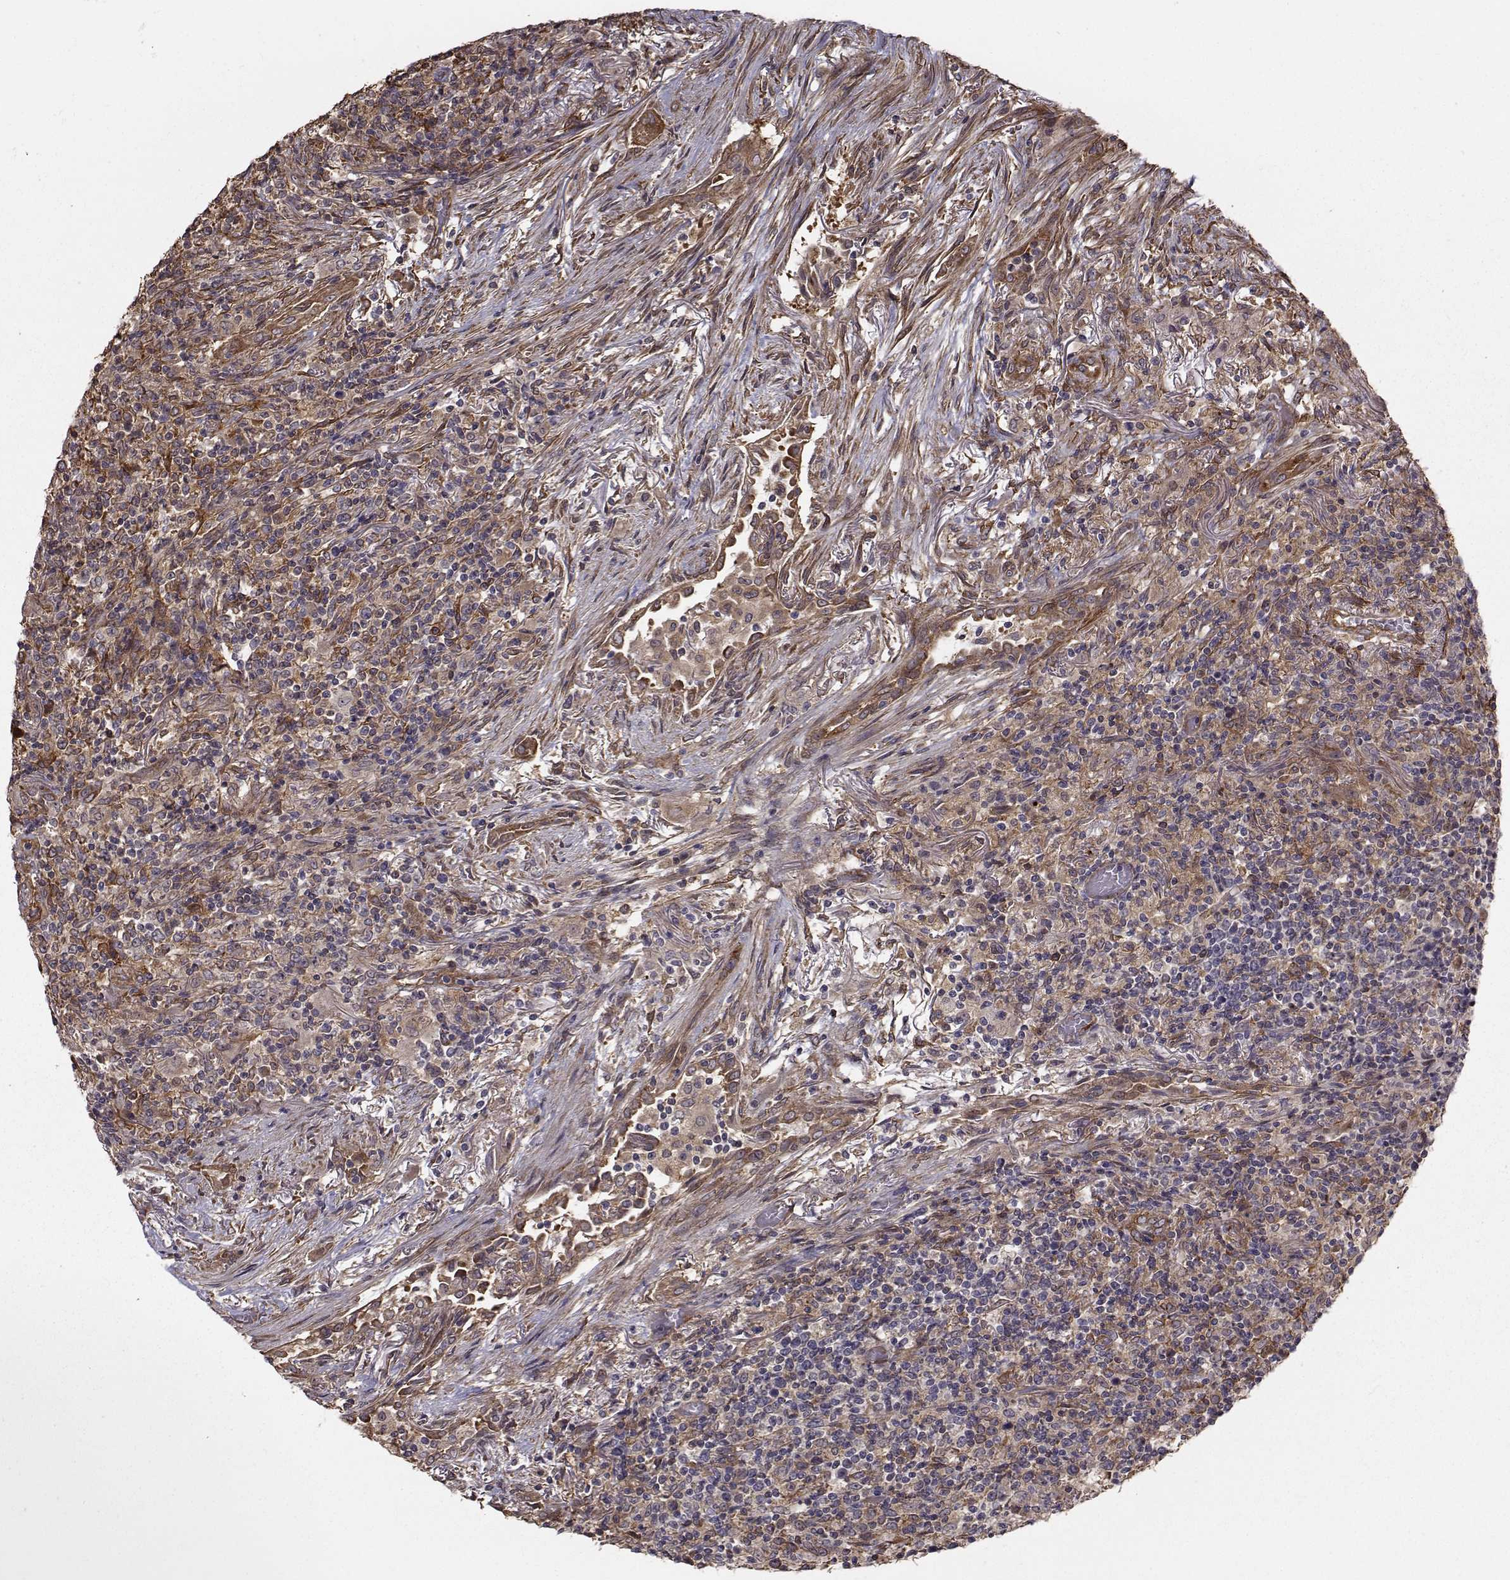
{"staining": {"intensity": "weak", "quantity": ">75%", "location": "cytoplasmic/membranous"}, "tissue": "lymphoma", "cell_type": "Tumor cells", "image_type": "cancer", "snomed": [{"axis": "morphology", "description": "Malignant lymphoma, non-Hodgkin's type, High grade"}, {"axis": "topography", "description": "Lung"}], "caption": "Approximately >75% of tumor cells in human malignant lymphoma, non-Hodgkin's type (high-grade) display weak cytoplasmic/membranous protein positivity as visualized by brown immunohistochemical staining.", "gene": "TRIP10", "patient": {"sex": "male", "age": 79}}